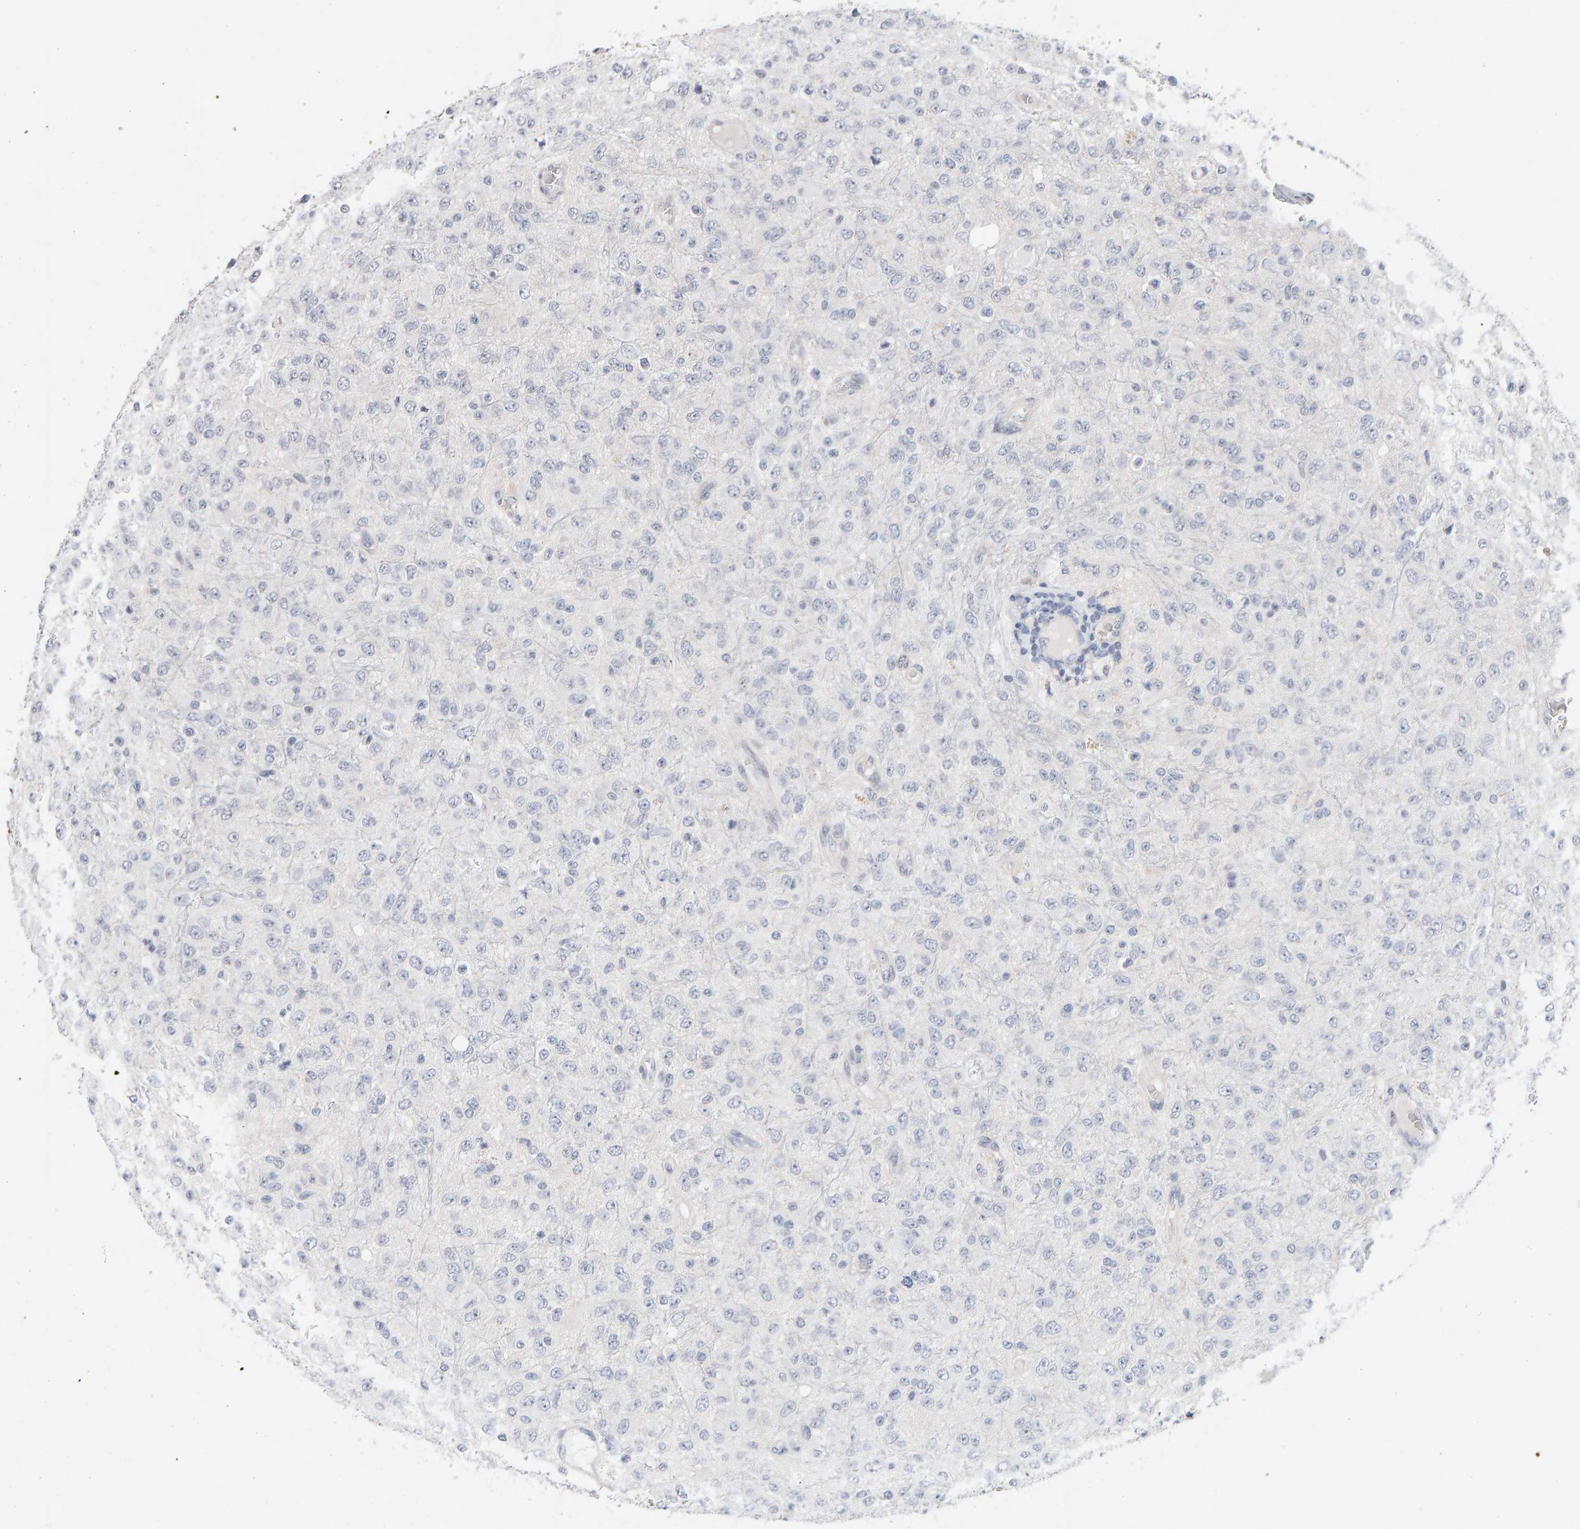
{"staining": {"intensity": "negative", "quantity": "none", "location": "none"}, "tissue": "glioma", "cell_type": "Tumor cells", "image_type": "cancer", "snomed": [{"axis": "morphology", "description": "Glioma, malignant, High grade"}, {"axis": "topography", "description": "pancreas cauda"}], "caption": "High magnification brightfield microscopy of malignant glioma (high-grade) stained with DAB (brown) and counterstained with hematoxylin (blue): tumor cells show no significant expression.", "gene": "HNF4A", "patient": {"sex": "male", "age": 60}}